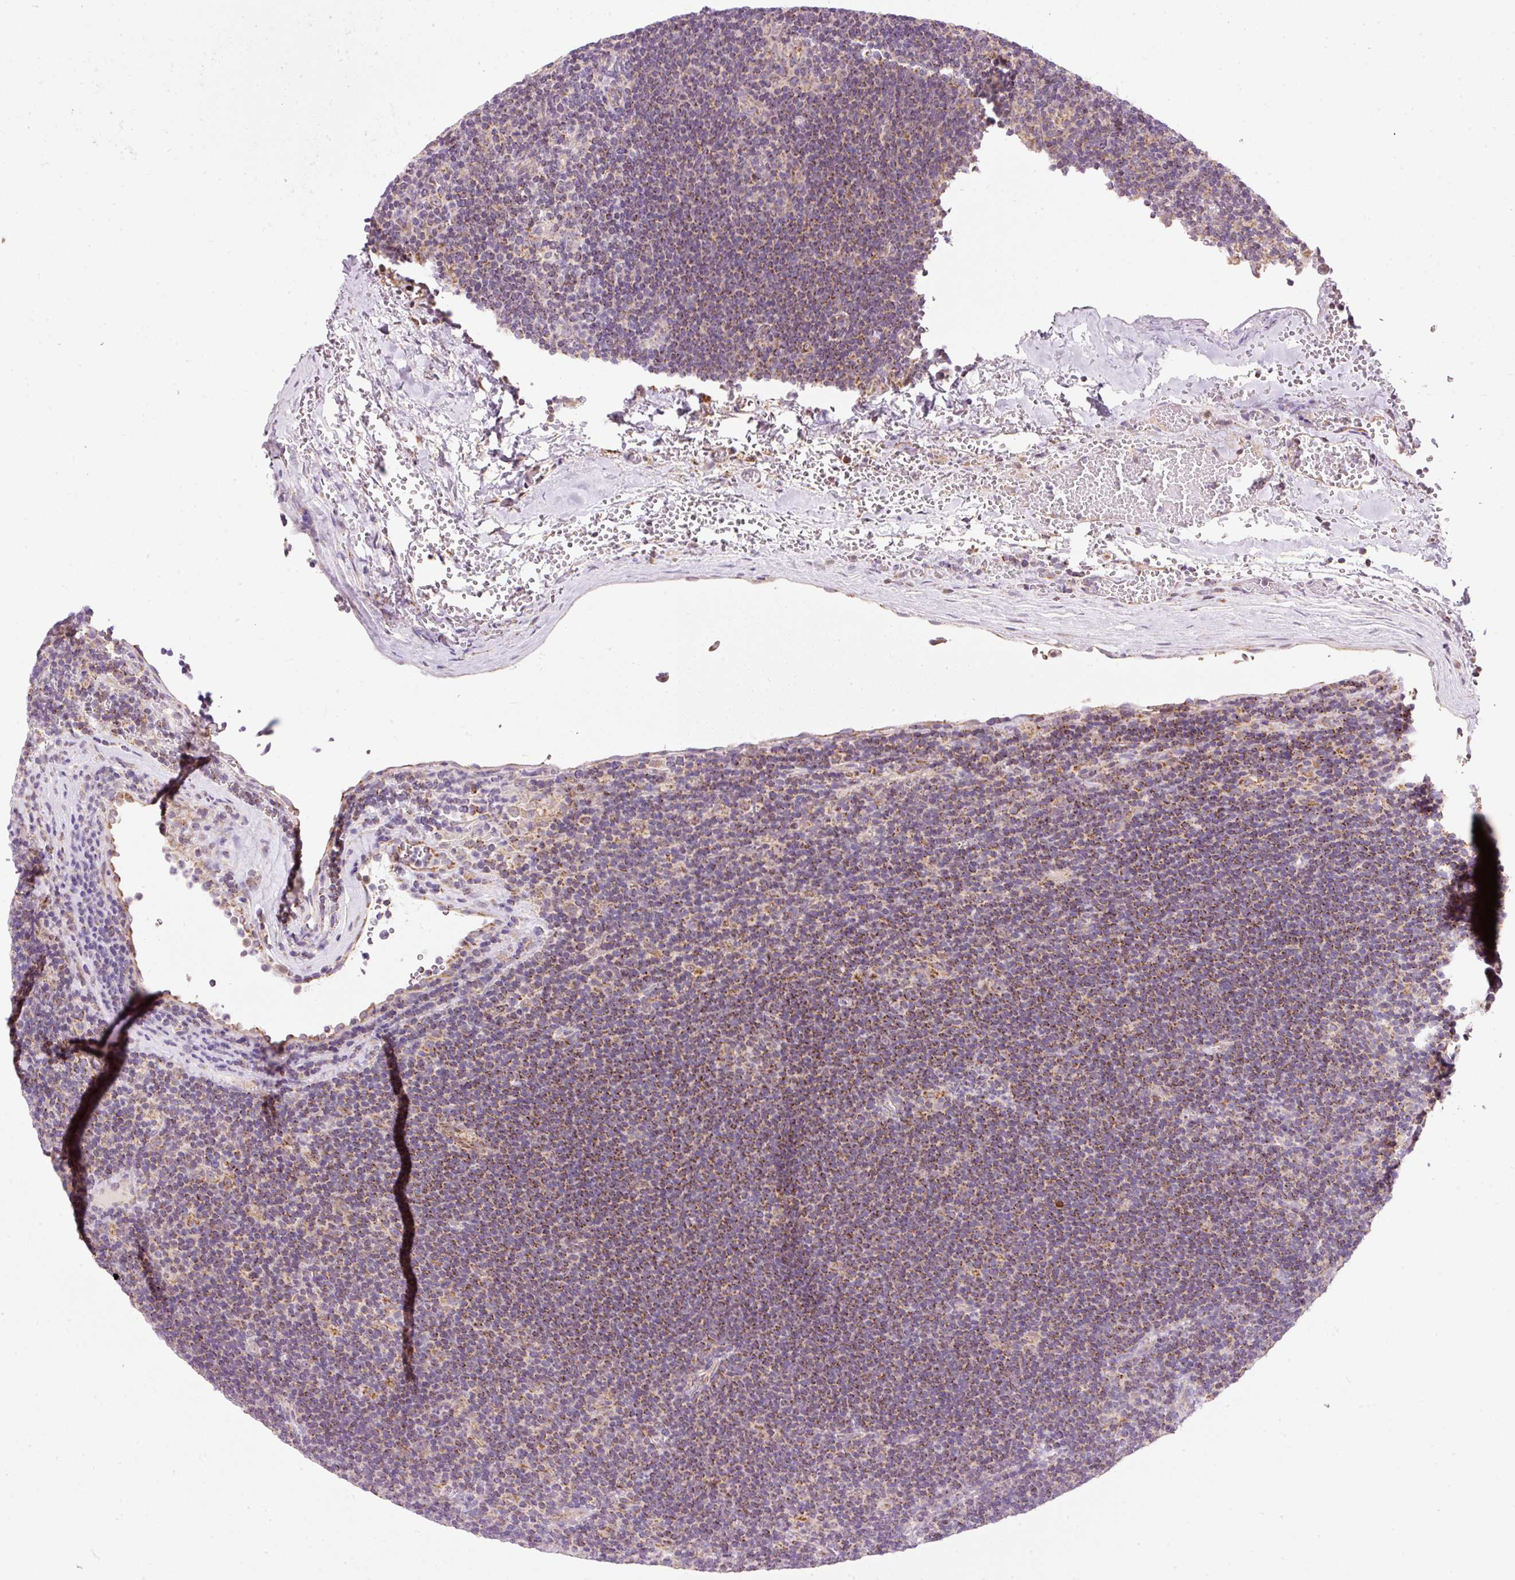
{"staining": {"intensity": "moderate", "quantity": ">75%", "location": "cytoplasmic/membranous"}, "tissue": "lymphoma", "cell_type": "Tumor cells", "image_type": "cancer", "snomed": [{"axis": "morphology", "description": "Hodgkin's disease, NOS"}, {"axis": "topography", "description": "Lymph node"}], "caption": "This image demonstrates Hodgkin's disease stained with immunohistochemistry (IHC) to label a protein in brown. The cytoplasmic/membranous of tumor cells show moderate positivity for the protein. Nuclei are counter-stained blue.", "gene": "FAM78B", "patient": {"sex": "female", "age": 57}}